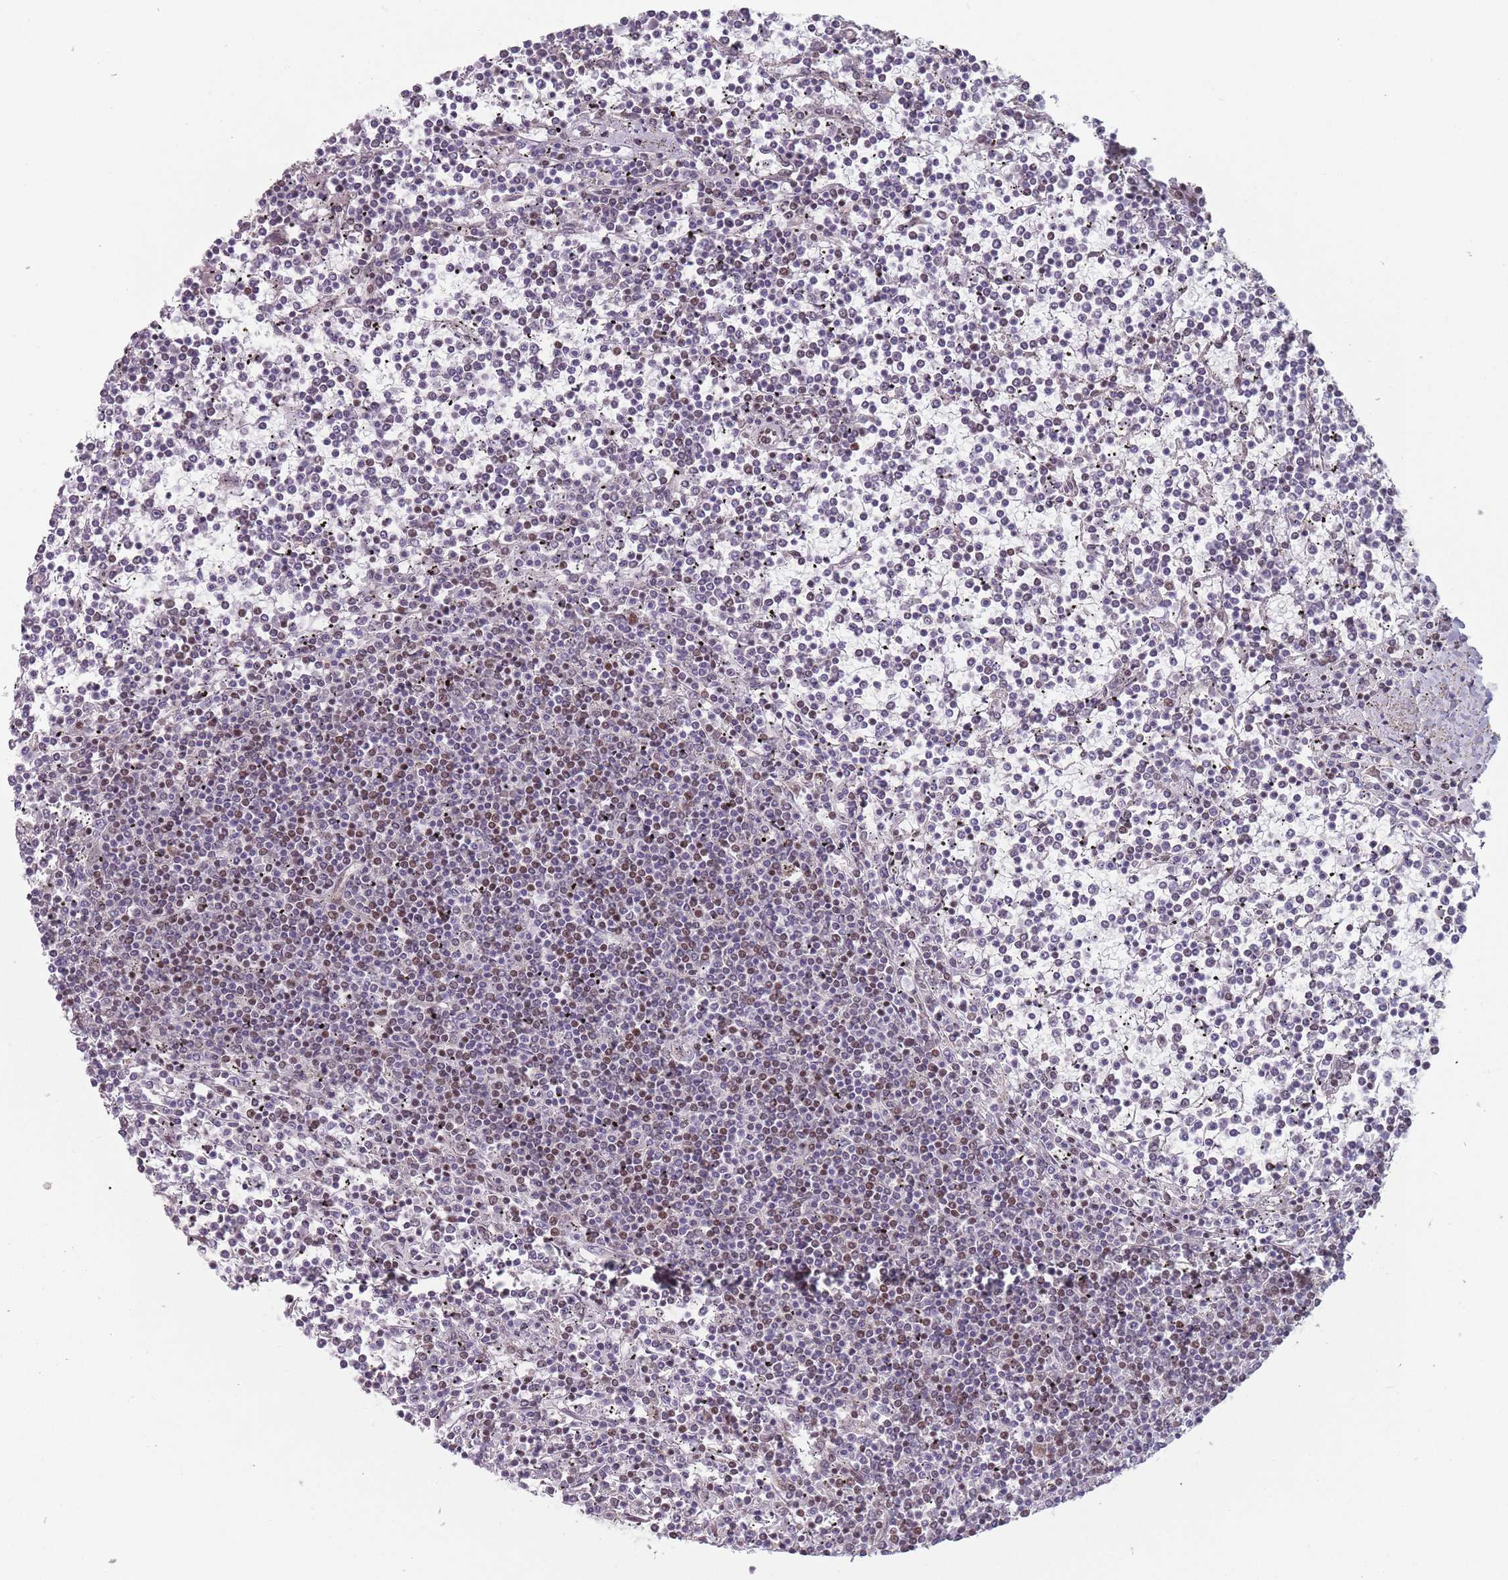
{"staining": {"intensity": "moderate", "quantity": "<25%", "location": "nuclear"}, "tissue": "lymphoma", "cell_type": "Tumor cells", "image_type": "cancer", "snomed": [{"axis": "morphology", "description": "Malignant lymphoma, non-Hodgkin's type, Low grade"}, {"axis": "topography", "description": "Spleen"}], "caption": "Low-grade malignant lymphoma, non-Hodgkin's type stained for a protein exhibits moderate nuclear positivity in tumor cells. (DAB (3,3'-diaminobenzidine) = brown stain, brightfield microscopy at high magnification).", "gene": "SH3BGRL2", "patient": {"sex": "female", "age": 19}}